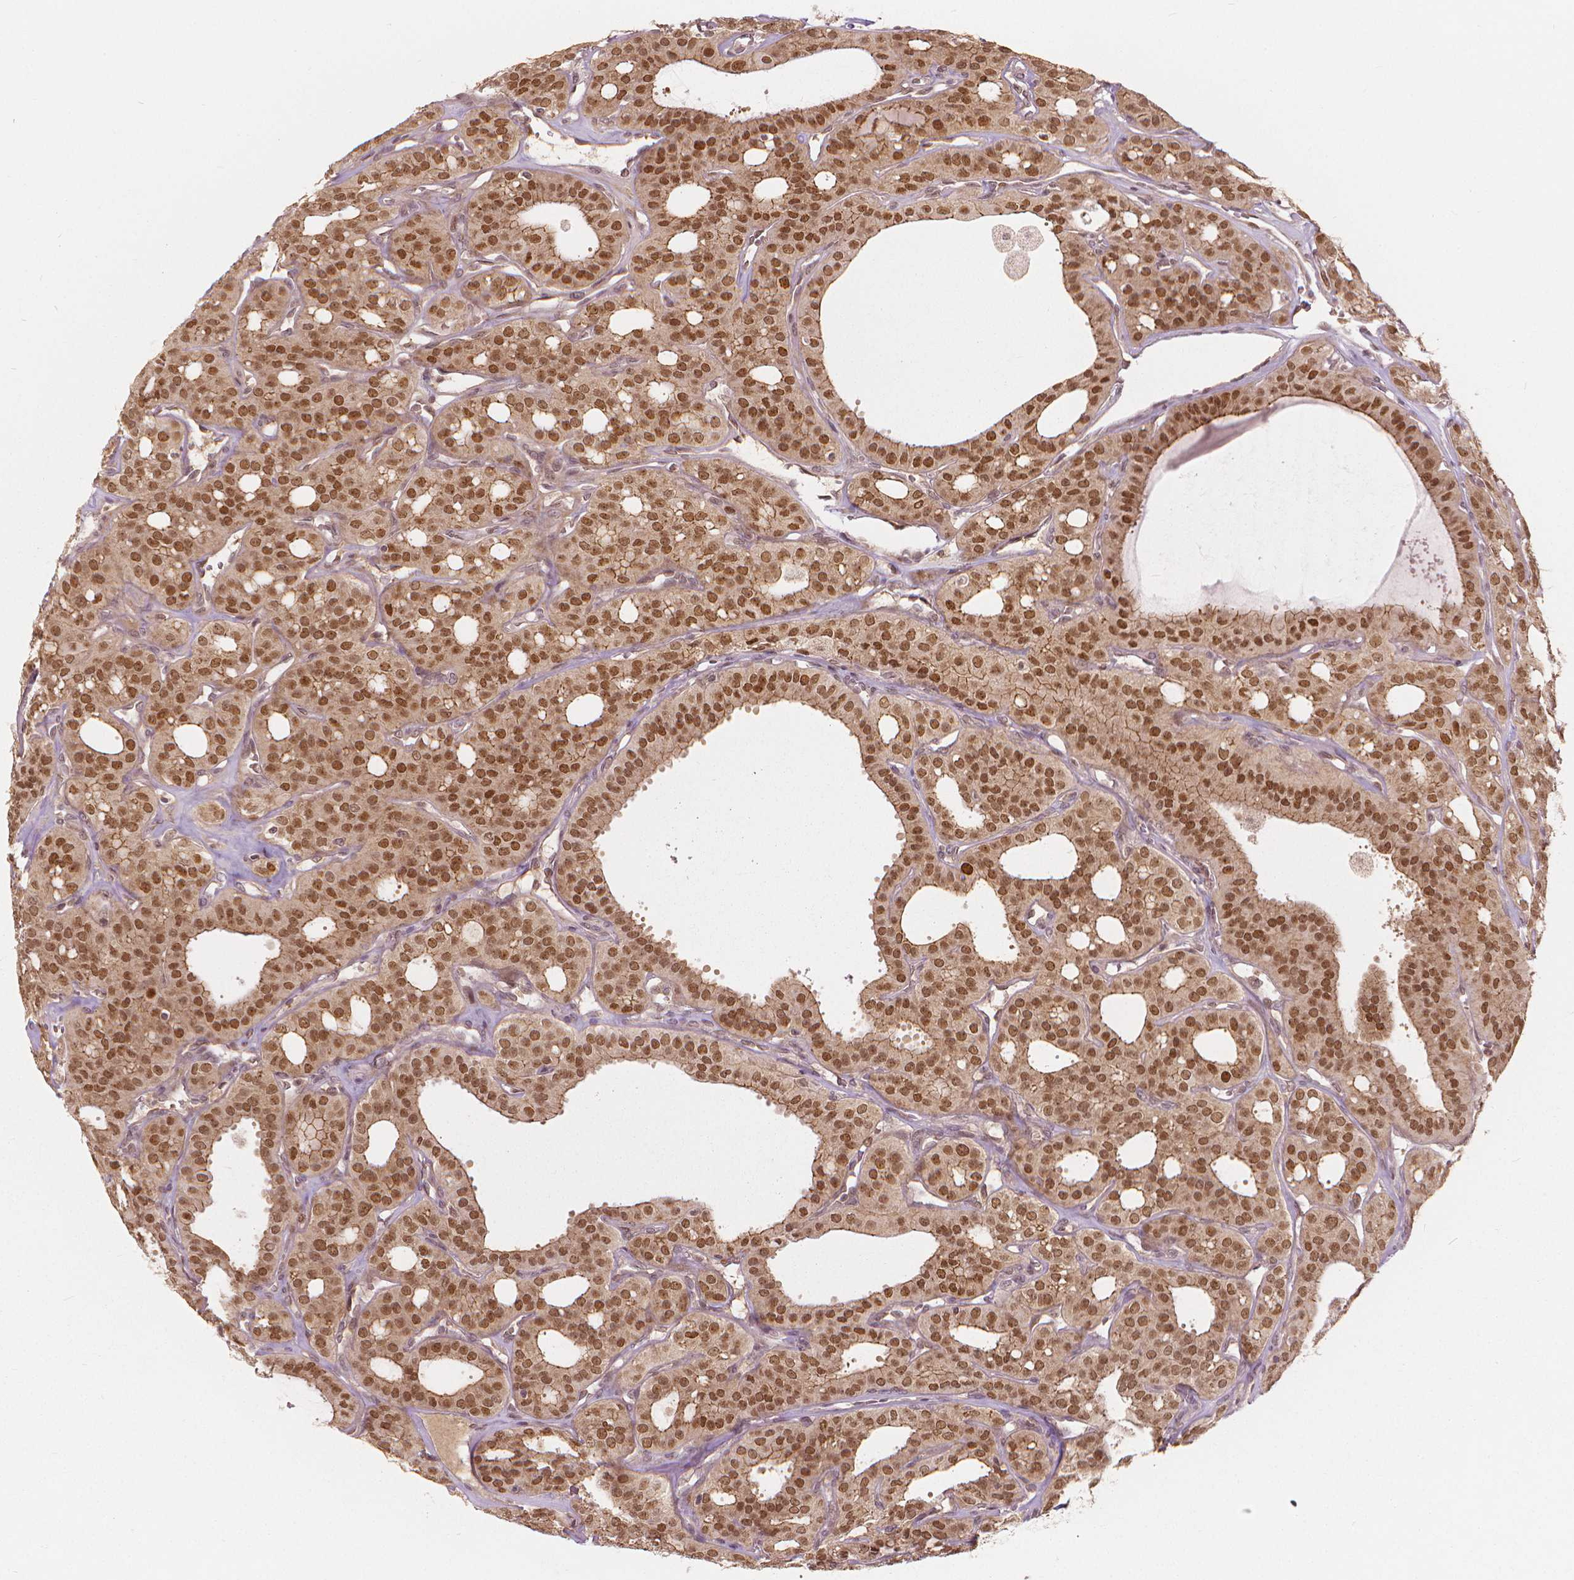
{"staining": {"intensity": "moderate", "quantity": ">75%", "location": "nuclear"}, "tissue": "thyroid cancer", "cell_type": "Tumor cells", "image_type": "cancer", "snomed": [{"axis": "morphology", "description": "Follicular adenoma carcinoma, NOS"}, {"axis": "topography", "description": "Thyroid gland"}], "caption": "A medium amount of moderate nuclear positivity is identified in about >75% of tumor cells in thyroid cancer (follicular adenoma carcinoma) tissue. Using DAB (brown) and hematoxylin (blue) stains, captured at high magnification using brightfield microscopy.", "gene": "NSD2", "patient": {"sex": "male", "age": 75}}